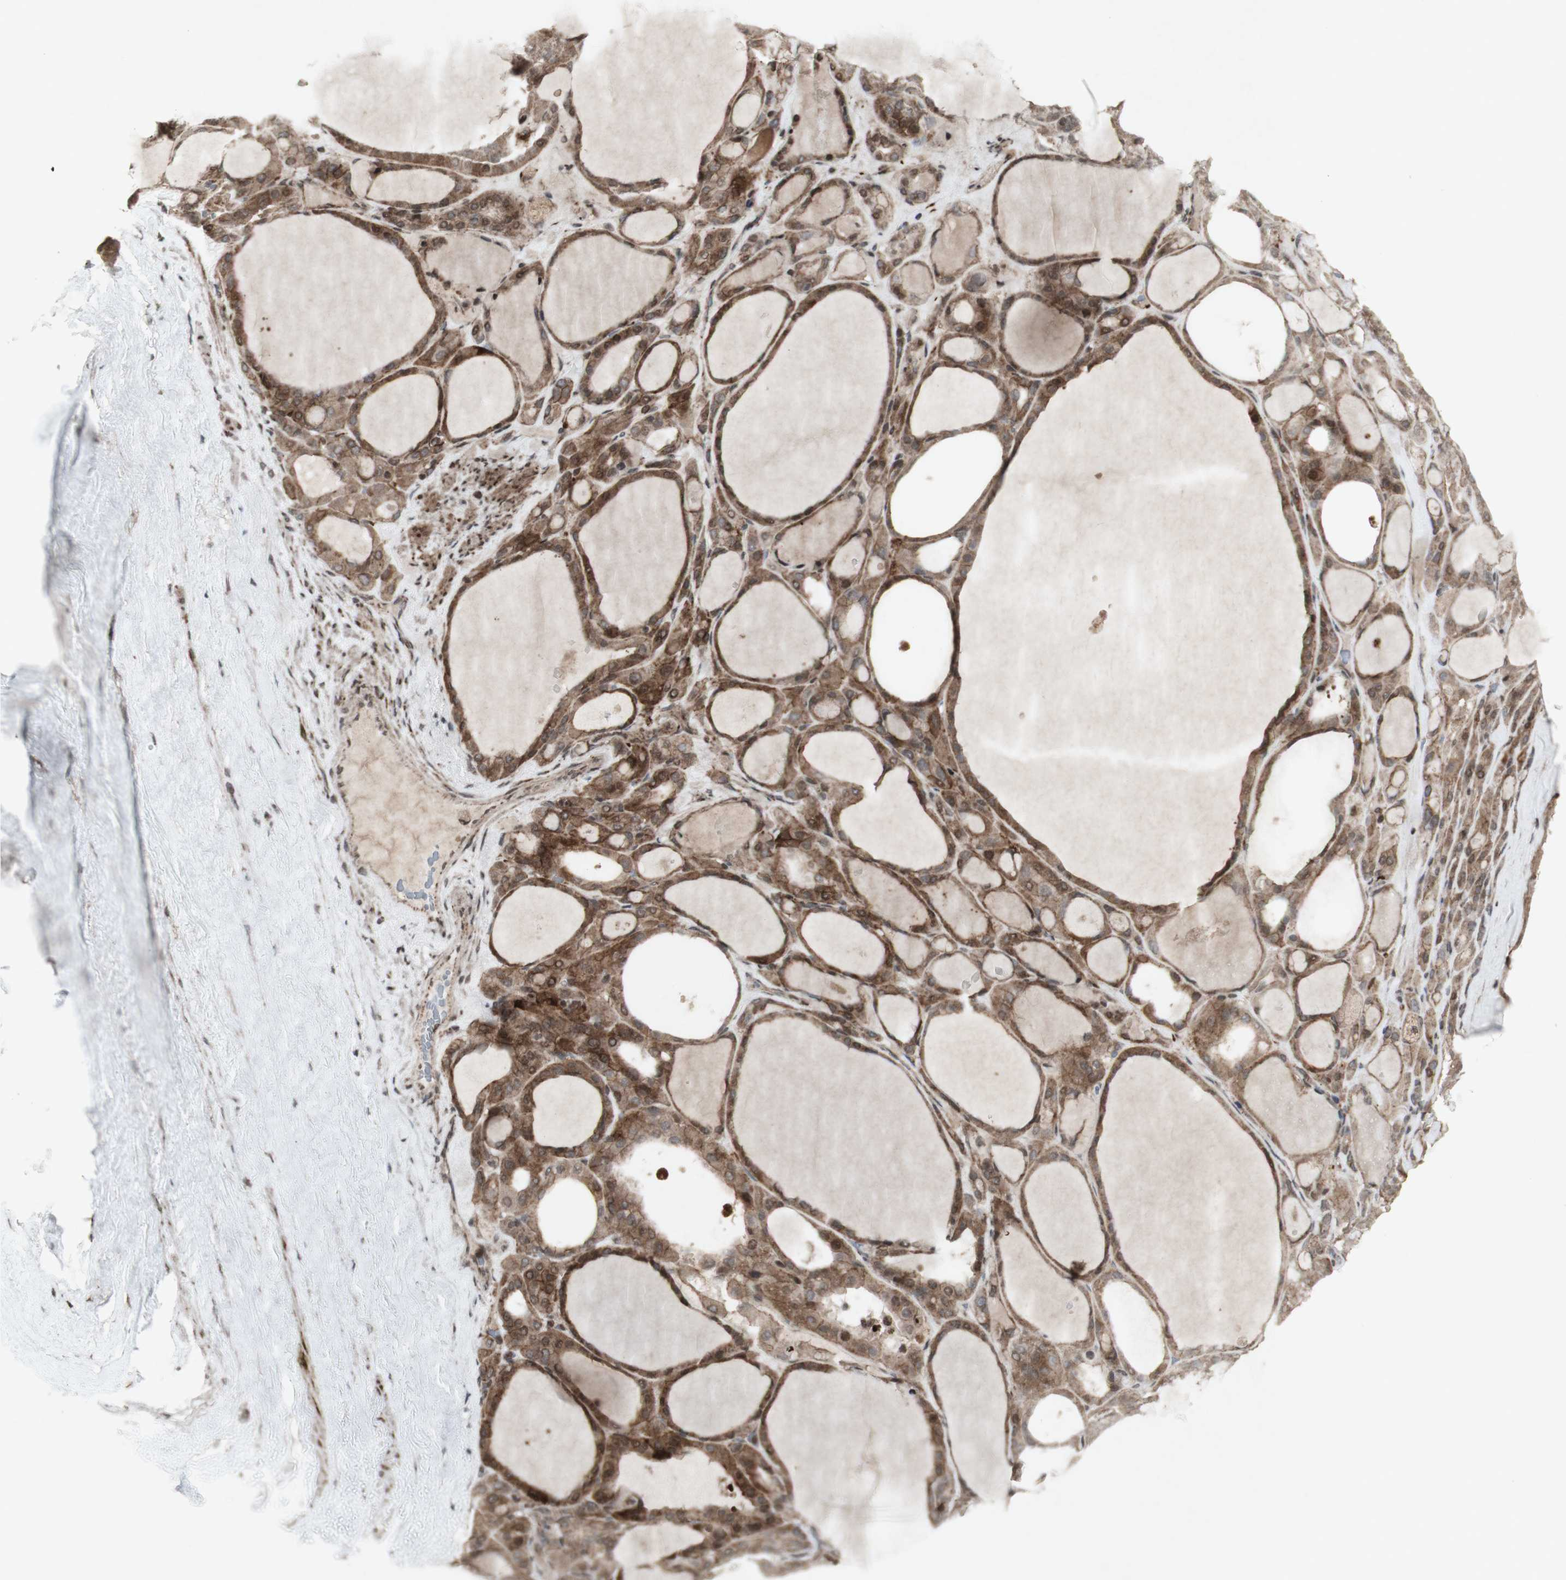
{"staining": {"intensity": "moderate", "quantity": ">75%", "location": "cytoplasmic/membranous"}, "tissue": "thyroid gland", "cell_type": "Glandular cells", "image_type": "normal", "snomed": [{"axis": "morphology", "description": "Normal tissue, NOS"}, {"axis": "morphology", "description": "Carcinoma, NOS"}, {"axis": "topography", "description": "Thyroid gland"}], "caption": "The micrograph displays immunohistochemical staining of benign thyroid gland. There is moderate cytoplasmic/membranous positivity is identified in about >75% of glandular cells.", "gene": "PLXNA1", "patient": {"sex": "female", "age": 86}}